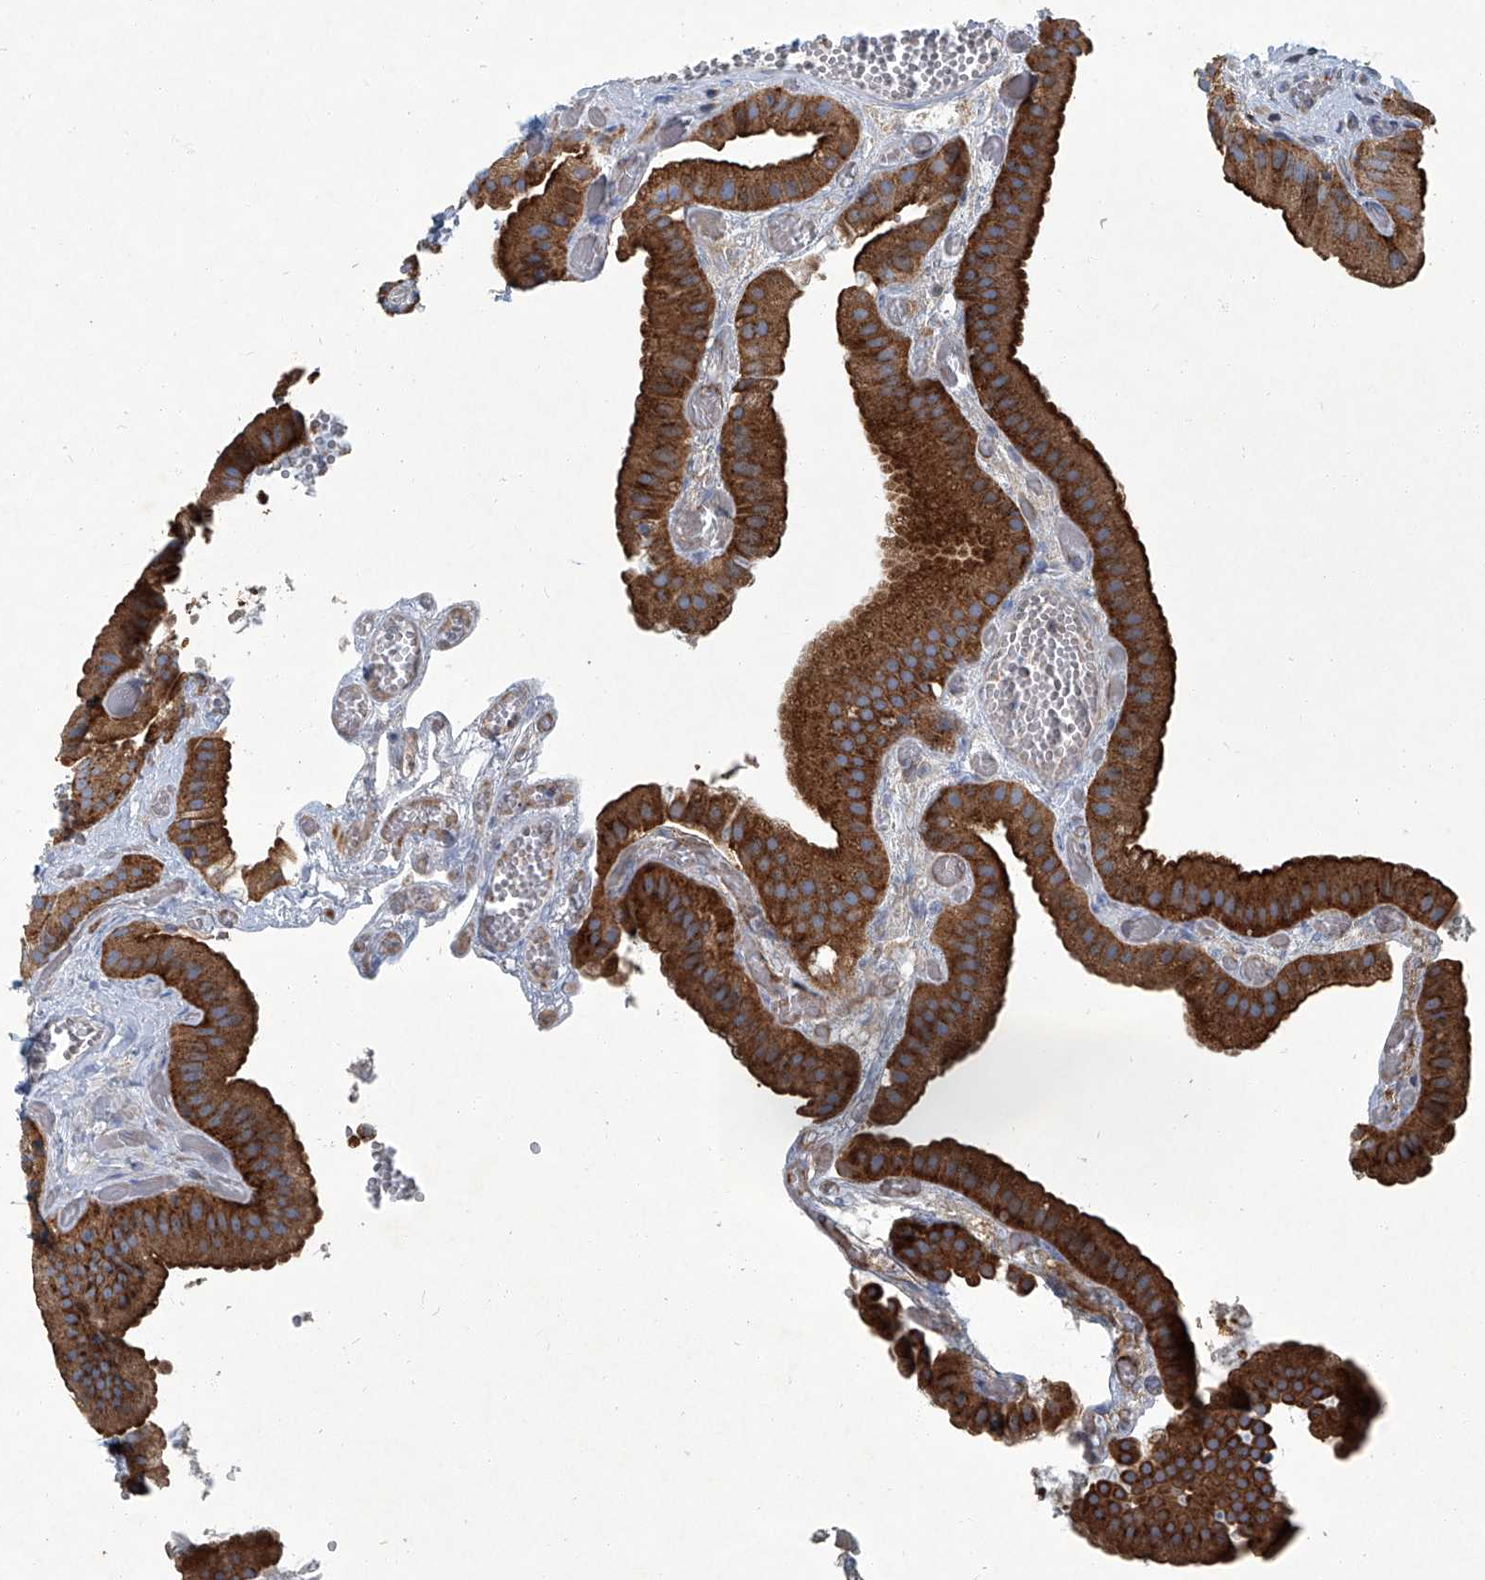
{"staining": {"intensity": "strong", "quantity": ">75%", "location": "cytoplasmic/membranous"}, "tissue": "gallbladder", "cell_type": "Glandular cells", "image_type": "normal", "snomed": [{"axis": "morphology", "description": "Normal tissue, NOS"}, {"axis": "topography", "description": "Gallbladder"}], "caption": "Protein analysis of unremarkable gallbladder displays strong cytoplasmic/membranous positivity in about >75% of glandular cells. The staining is performed using DAB (3,3'-diaminobenzidine) brown chromogen to label protein expression. The nuclei are counter-stained blue using hematoxylin.", "gene": "PIGH", "patient": {"sex": "female", "age": 64}}